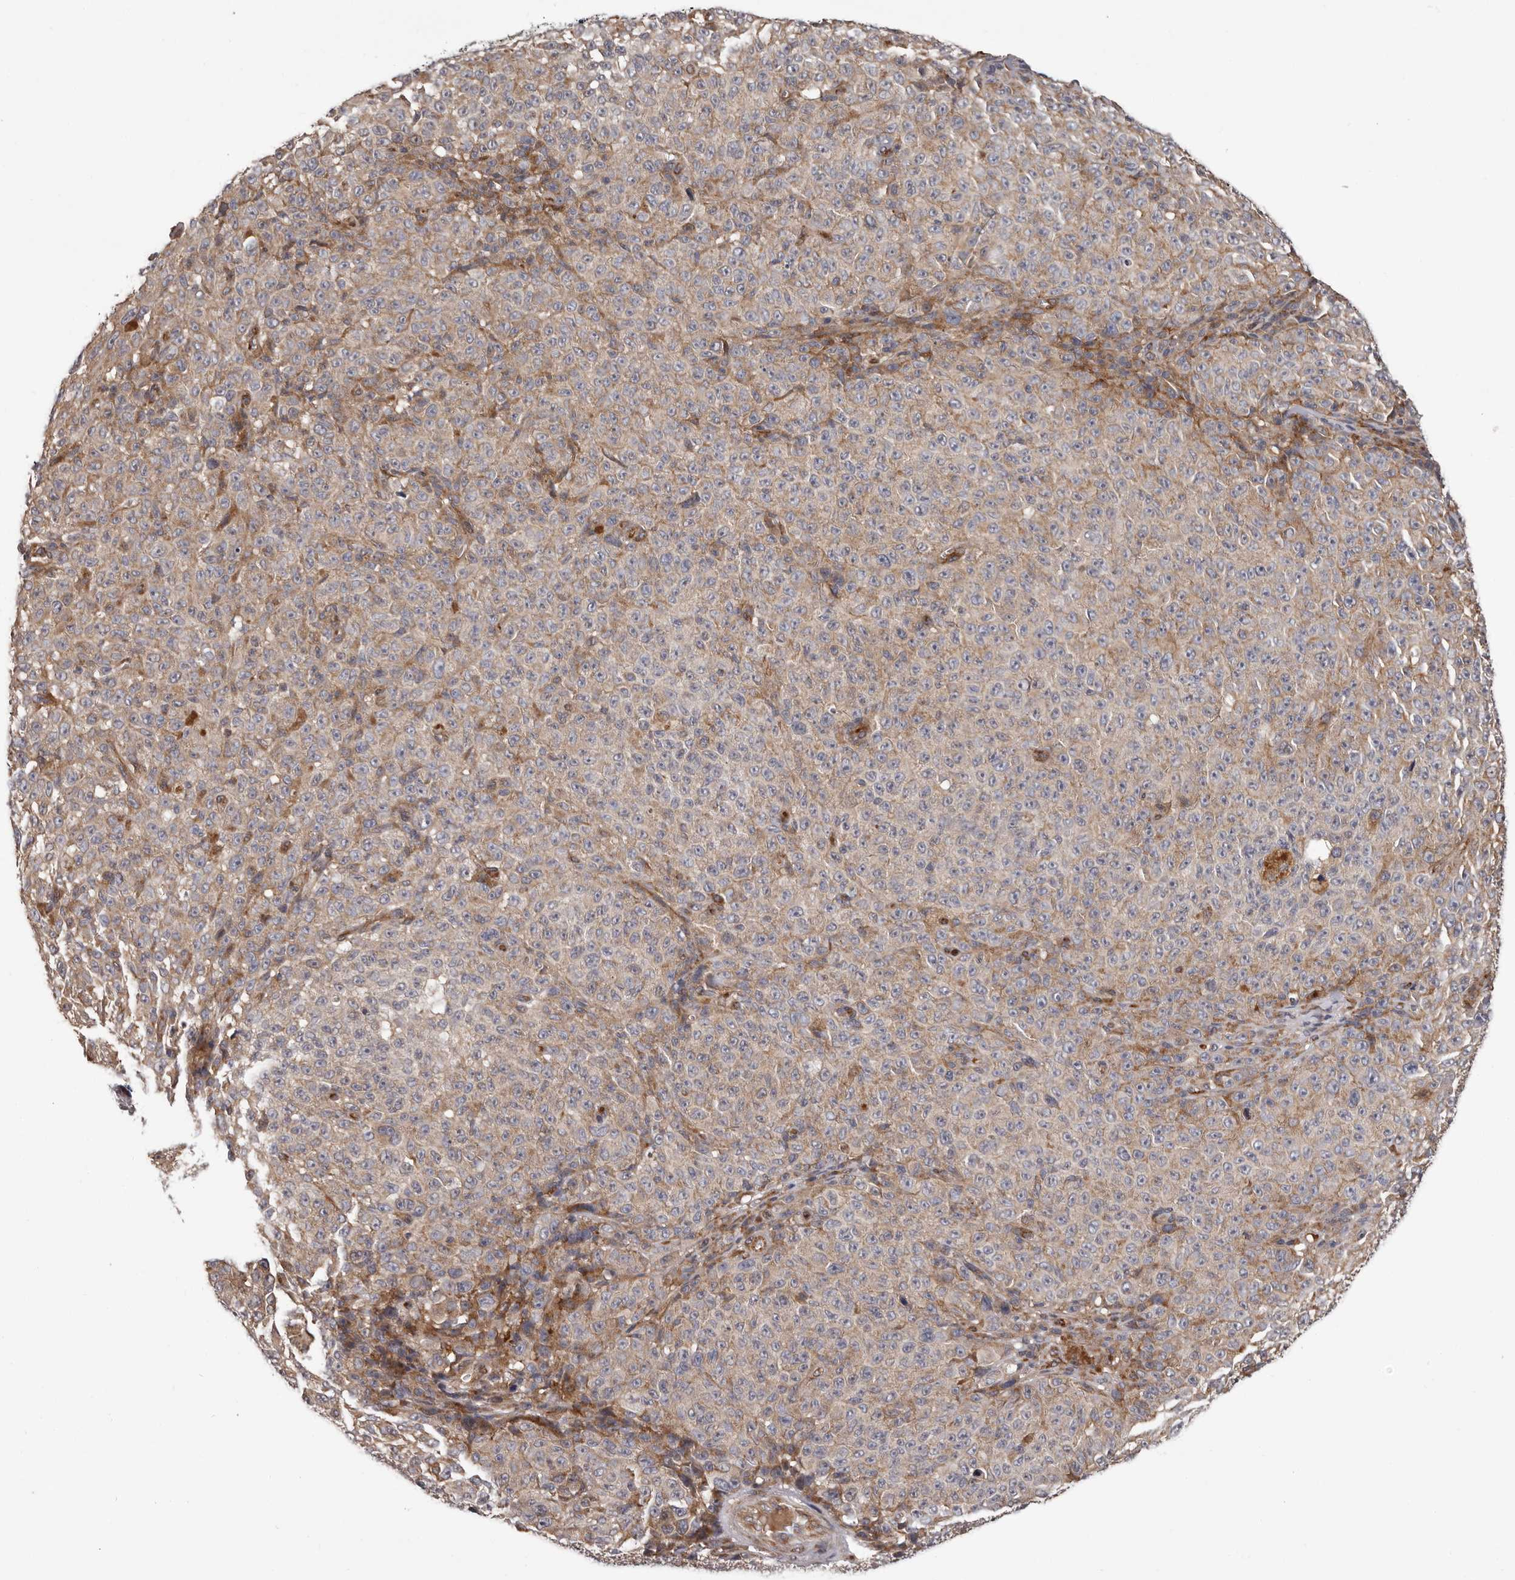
{"staining": {"intensity": "negative", "quantity": "none", "location": "none"}, "tissue": "melanoma", "cell_type": "Tumor cells", "image_type": "cancer", "snomed": [{"axis": "morphology", "description": "Malignant melanoma, NOS"}, {"axis": "topography", "description": "Skin"}], "caption": "The histopathology image shows no significant expression in tumor cells of melanoma.", "gene": "VPS37A", "patient": {"sex": "female", "age": 82}}